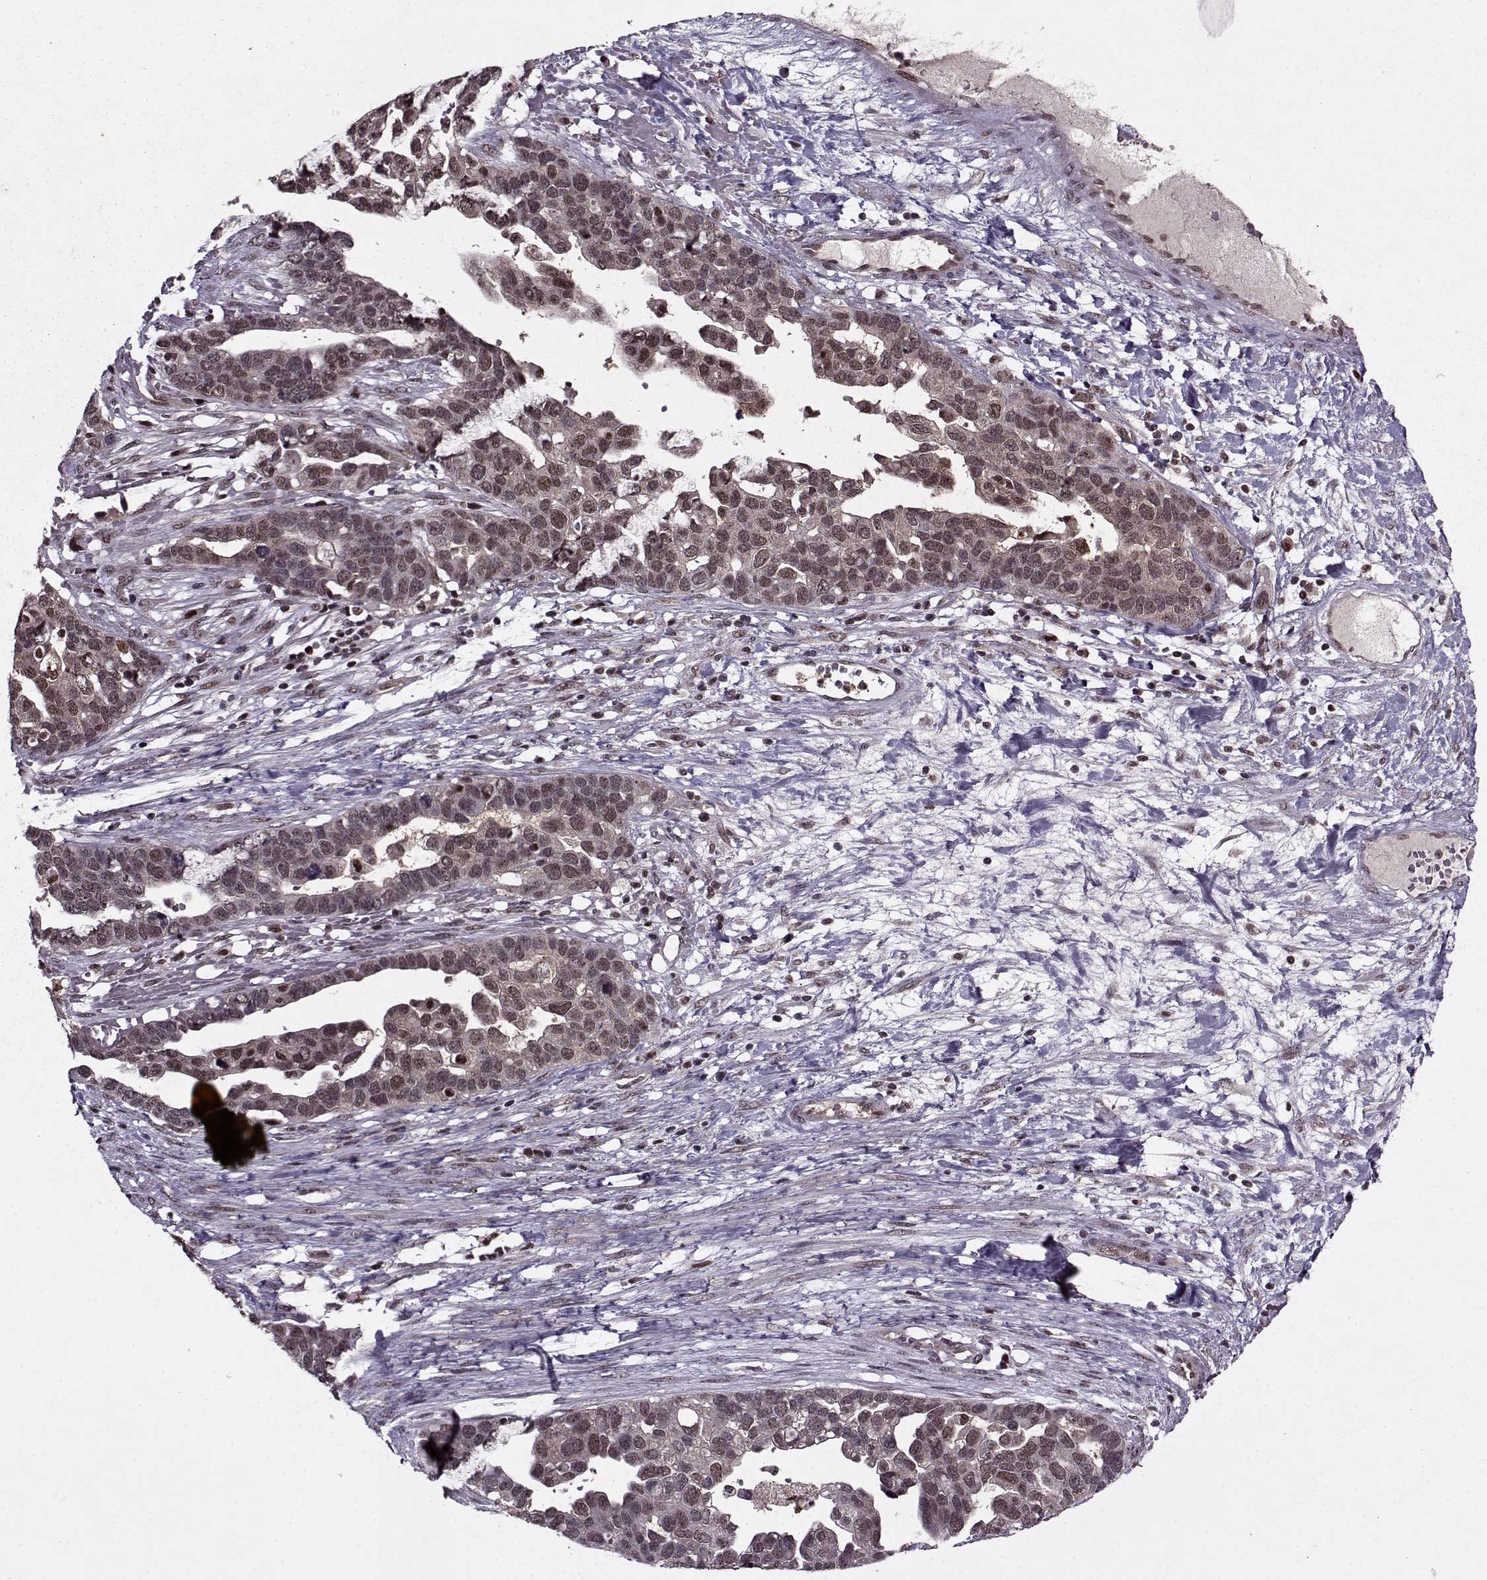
{"staining": {"intensity": "weak", "quantity": ">75%", "location": "cytoplasmic/membranous,nuclear"}, "tissue": "ovarian cancer", "cell_type": "Tumor cells", "image_type": "cancer", "snomed": [{"axis": "morphology", "description": "Cystadenocarcinoma, serous, NOS"}, {"axis": "topography", "description": "Ovary"}], "caption": "Immunohistochemistry (IHC) image of human ovarian cancer stained for a protein (brown), which demonstrates low levels of weak cytoplasmic/membranous and nuclear expression in approximately >75% of tumor cells.", "gene": "PSMA7", "patient": {"sex": "female", "age": 54}}